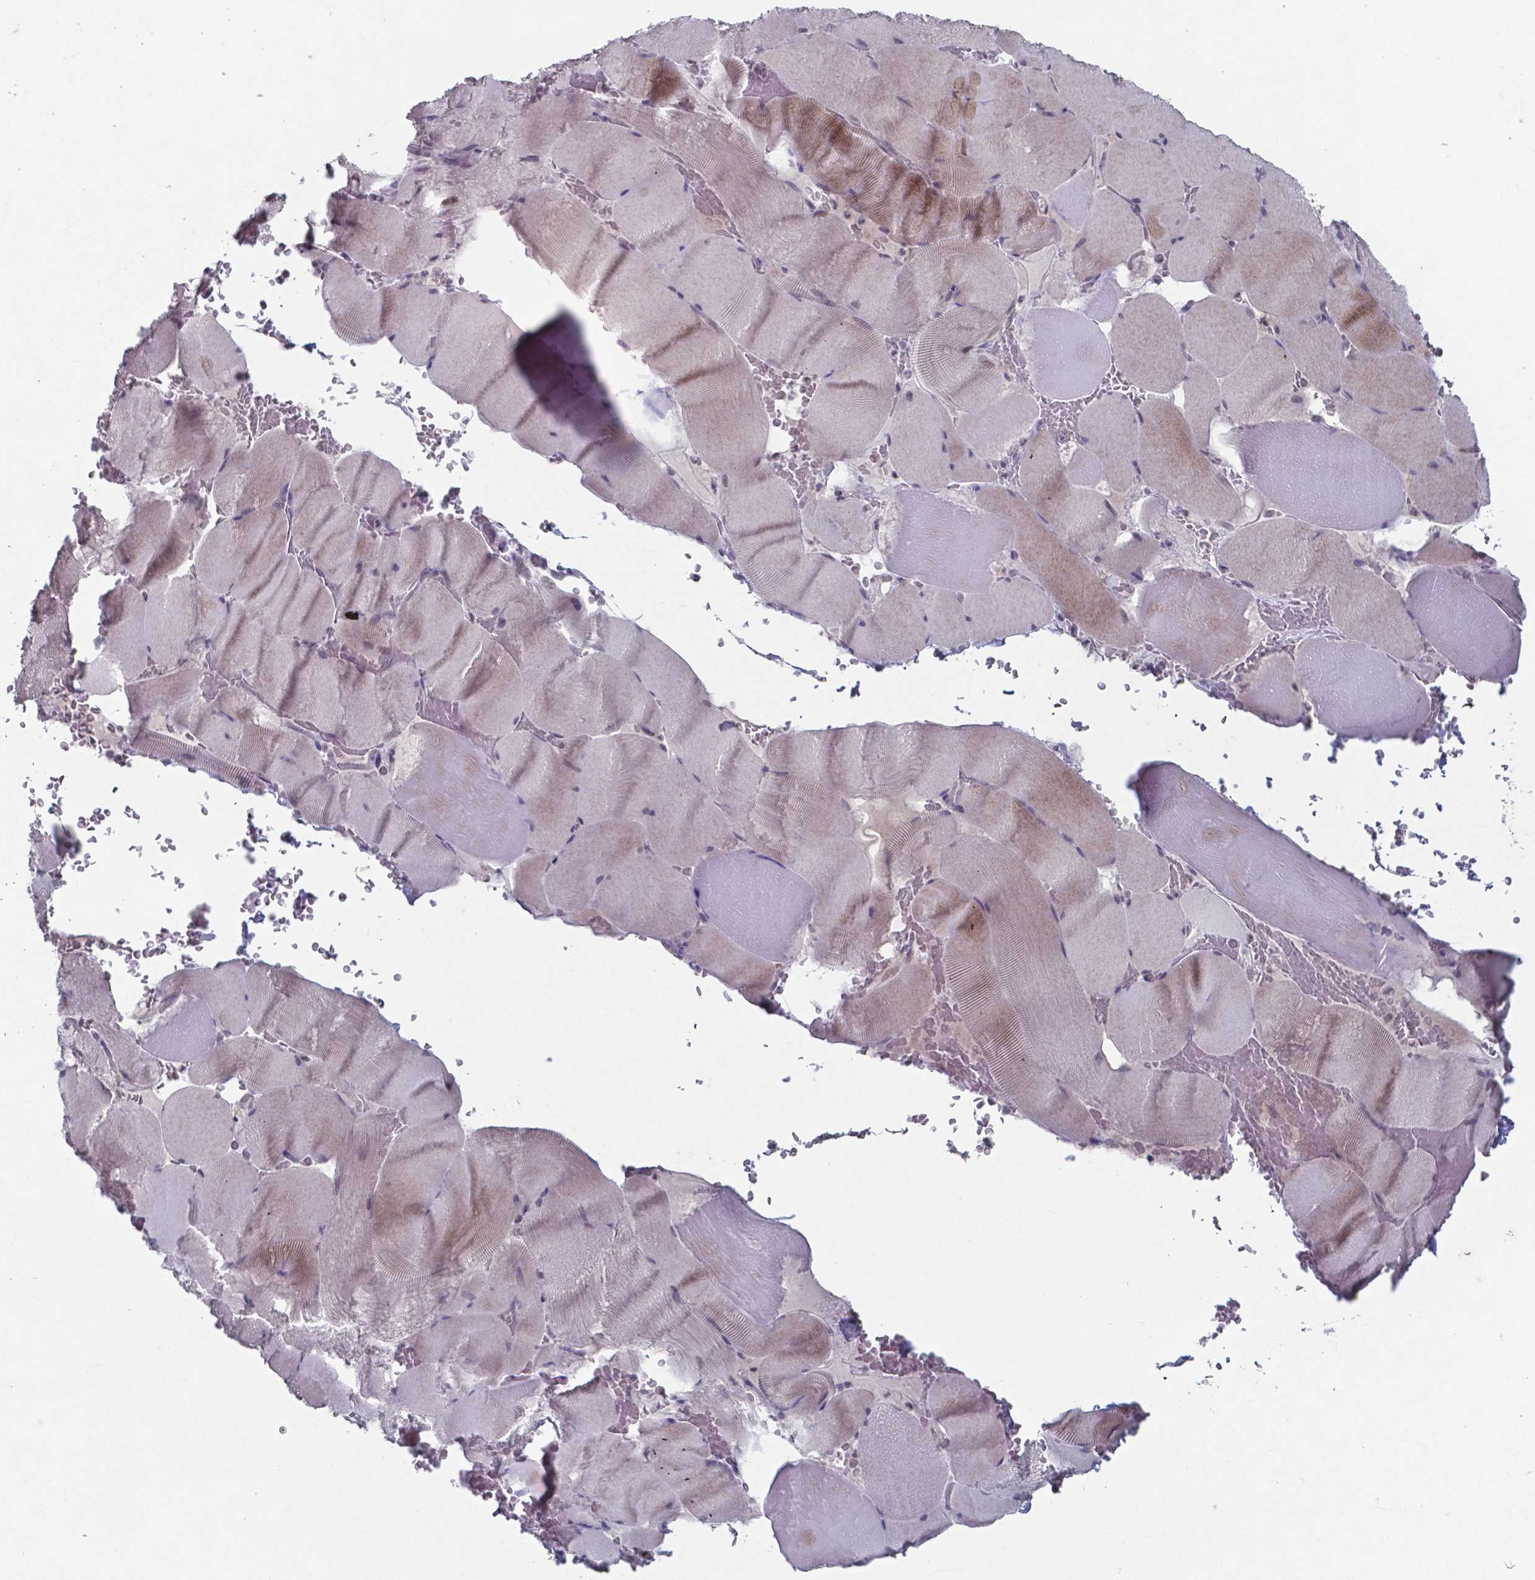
{"staining": {"intensity": "negative", "quantity": "none", "location": "none"}, "tissue": "skeletal muscle", "cell_type": "Myocytes", "image_type": "normal", "snomed": [{"axis": "morphology", "description": "Normal tissue, NOS"}, {"axis": "topography", "description": "Skeletal muscle"}], "caption": "This image is of normal skeletal muscle stained with immunohistochemistry (IHC) to label a protein in brown with the nuclei are counter-stained blue. There is no expression in myocytes.", "gene": "TDP2", "patient": {"sex": "male", "age": 56}}